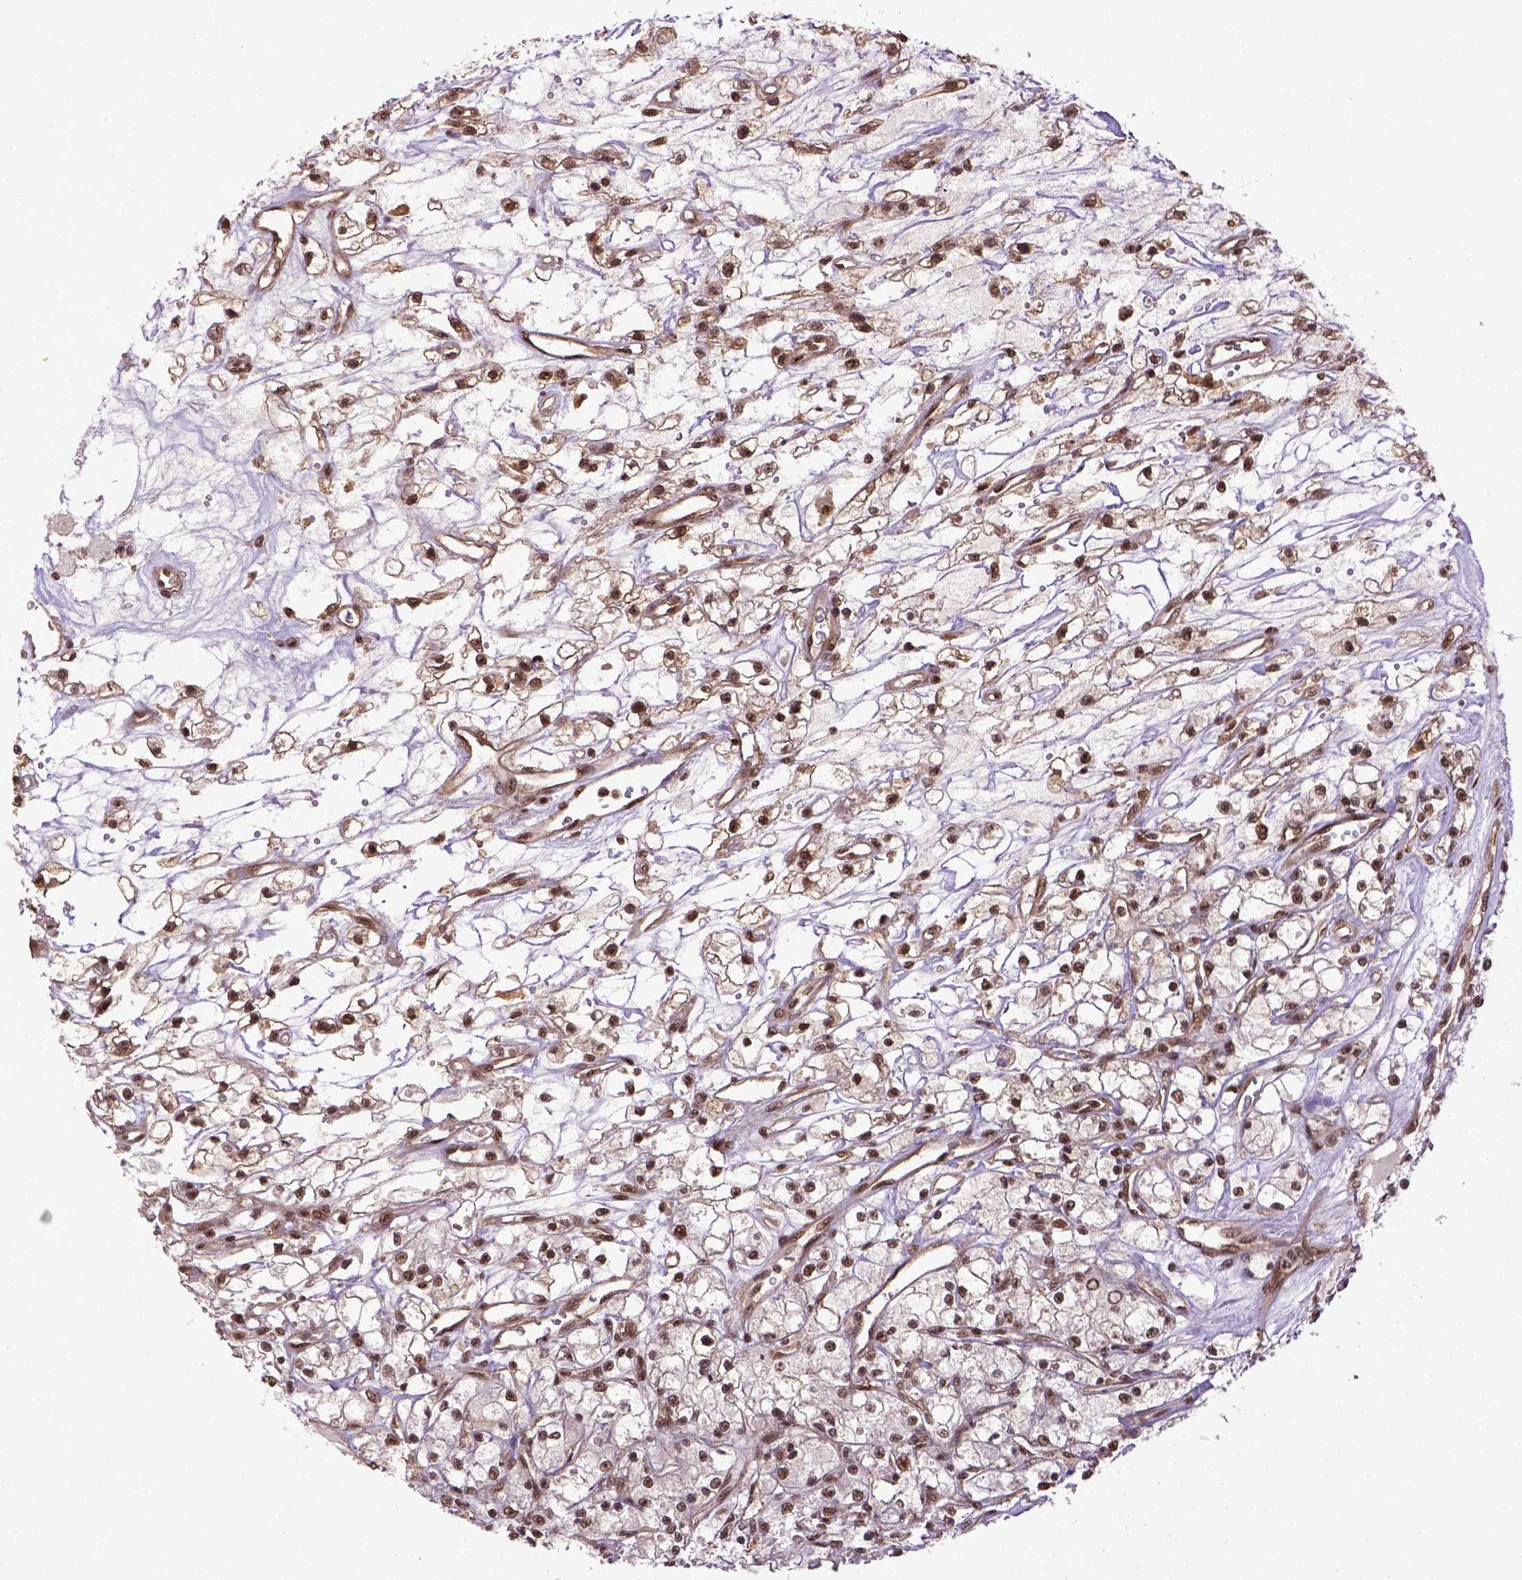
{"staining": {"intensity": "strong", "quantity": ">75%", "location": "nuclear"}, "tissue": "renal cancer", "cell_type": "Tumor cells", "image_type": "cancer", "snomed": [{"axis": "morphology", "description": "Adenocarcinoma, NOS"}, {"axis": "topography", "description": "Kidney"}], "caption": "Protein expression analysis of human renal cancer (adenocarcinoma) reveals strong nuclear expression in approximately >75% of tumor cells.", "gene": "PPIG", "patient": {"sex": "female", "age": 59}}